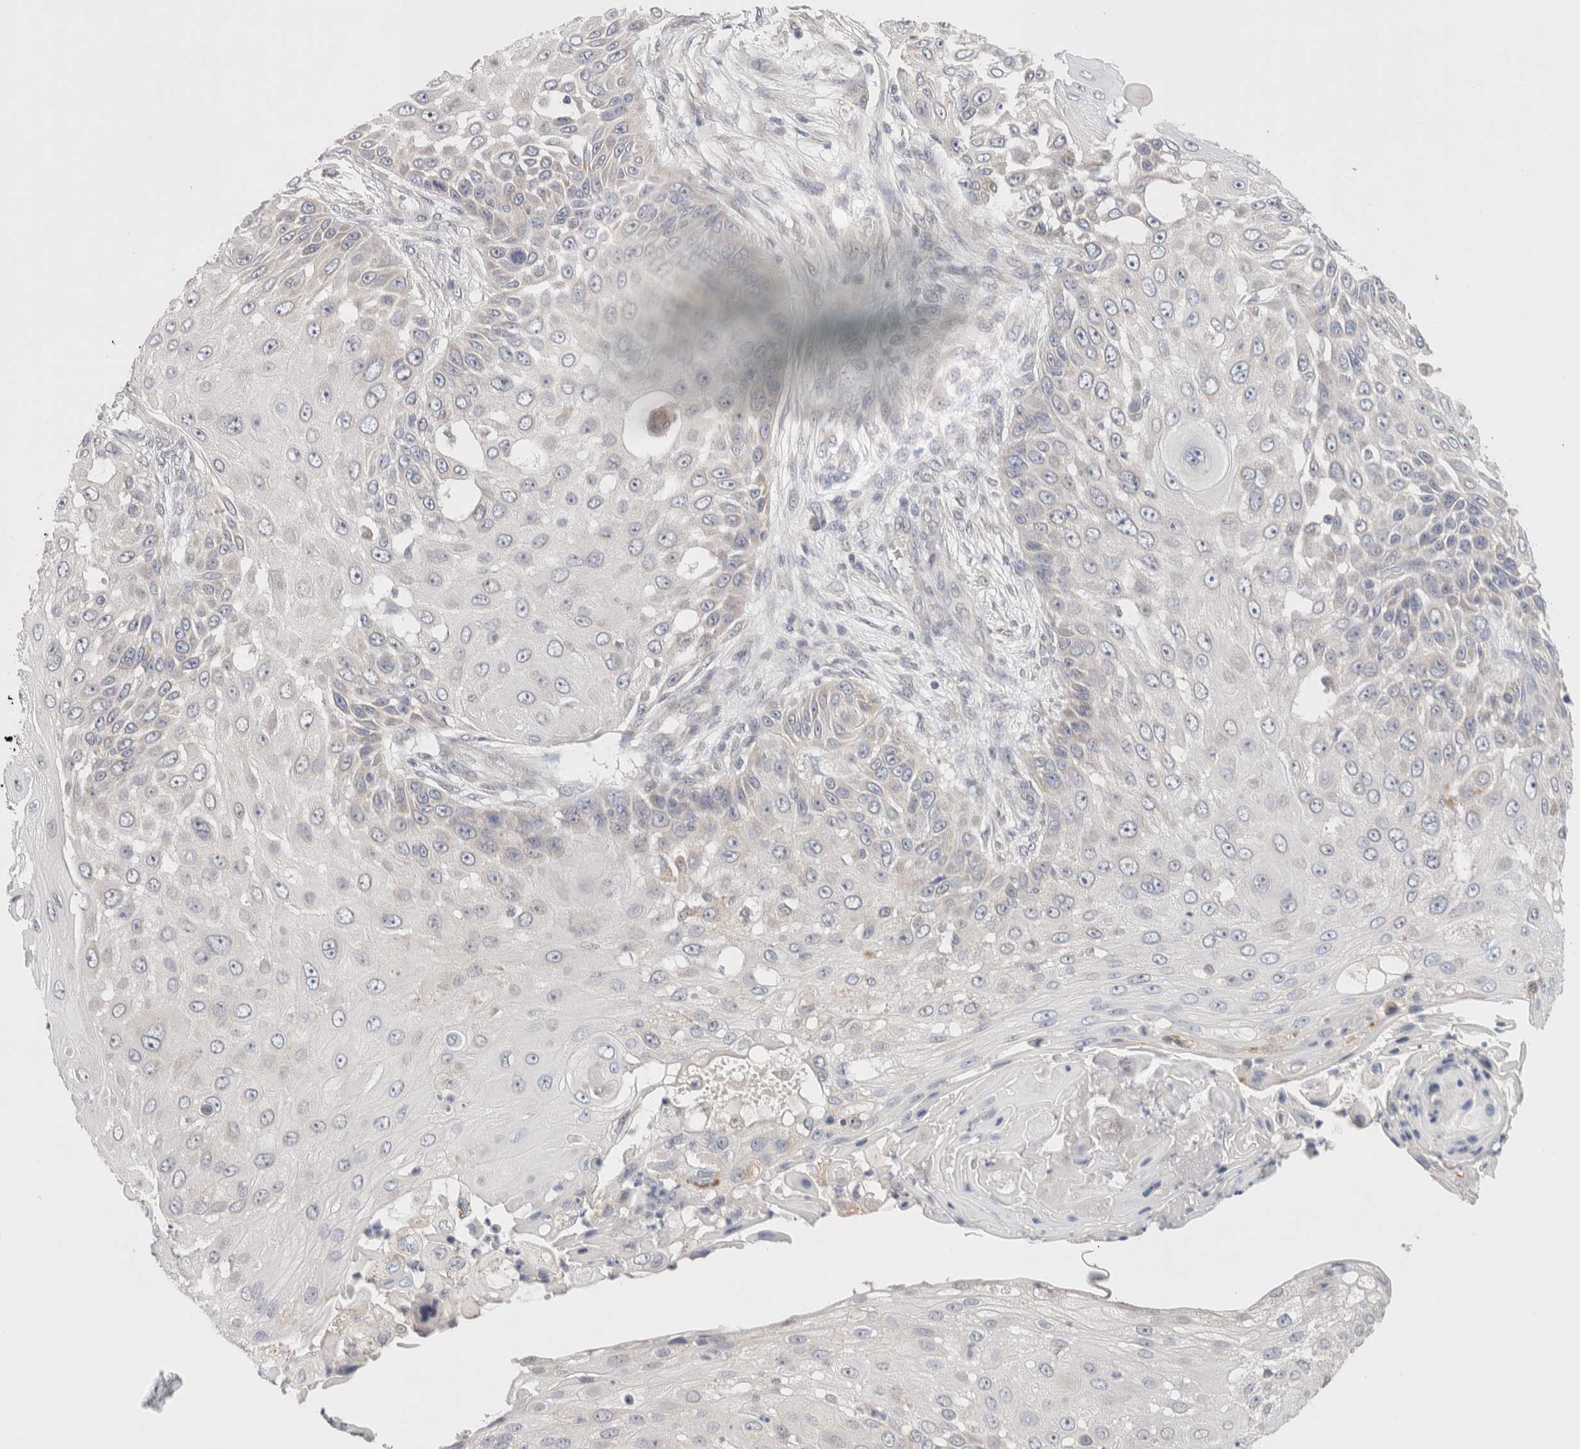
{"staining": {"intensity": "negative", "quantity": "none", "location": "none"}, "tissue": "skin cancer", "cell_type": "Tumor cells", "image_type": "cancer", "snomed": [{"axis": "morphology", "description": "Squamous cell carcinoma, NOS"}, {"axis": "topography", "description": "Skin"}], "caption": "A micrograph of skin cancer stained for a protein displays no brown staining in tumor cells. (DAB (3,3'-diaminobenzidine) IHC with hematoxylin counter stain).", "gene": "ERI3", "patient": {"sex": "female", "age": 44}}